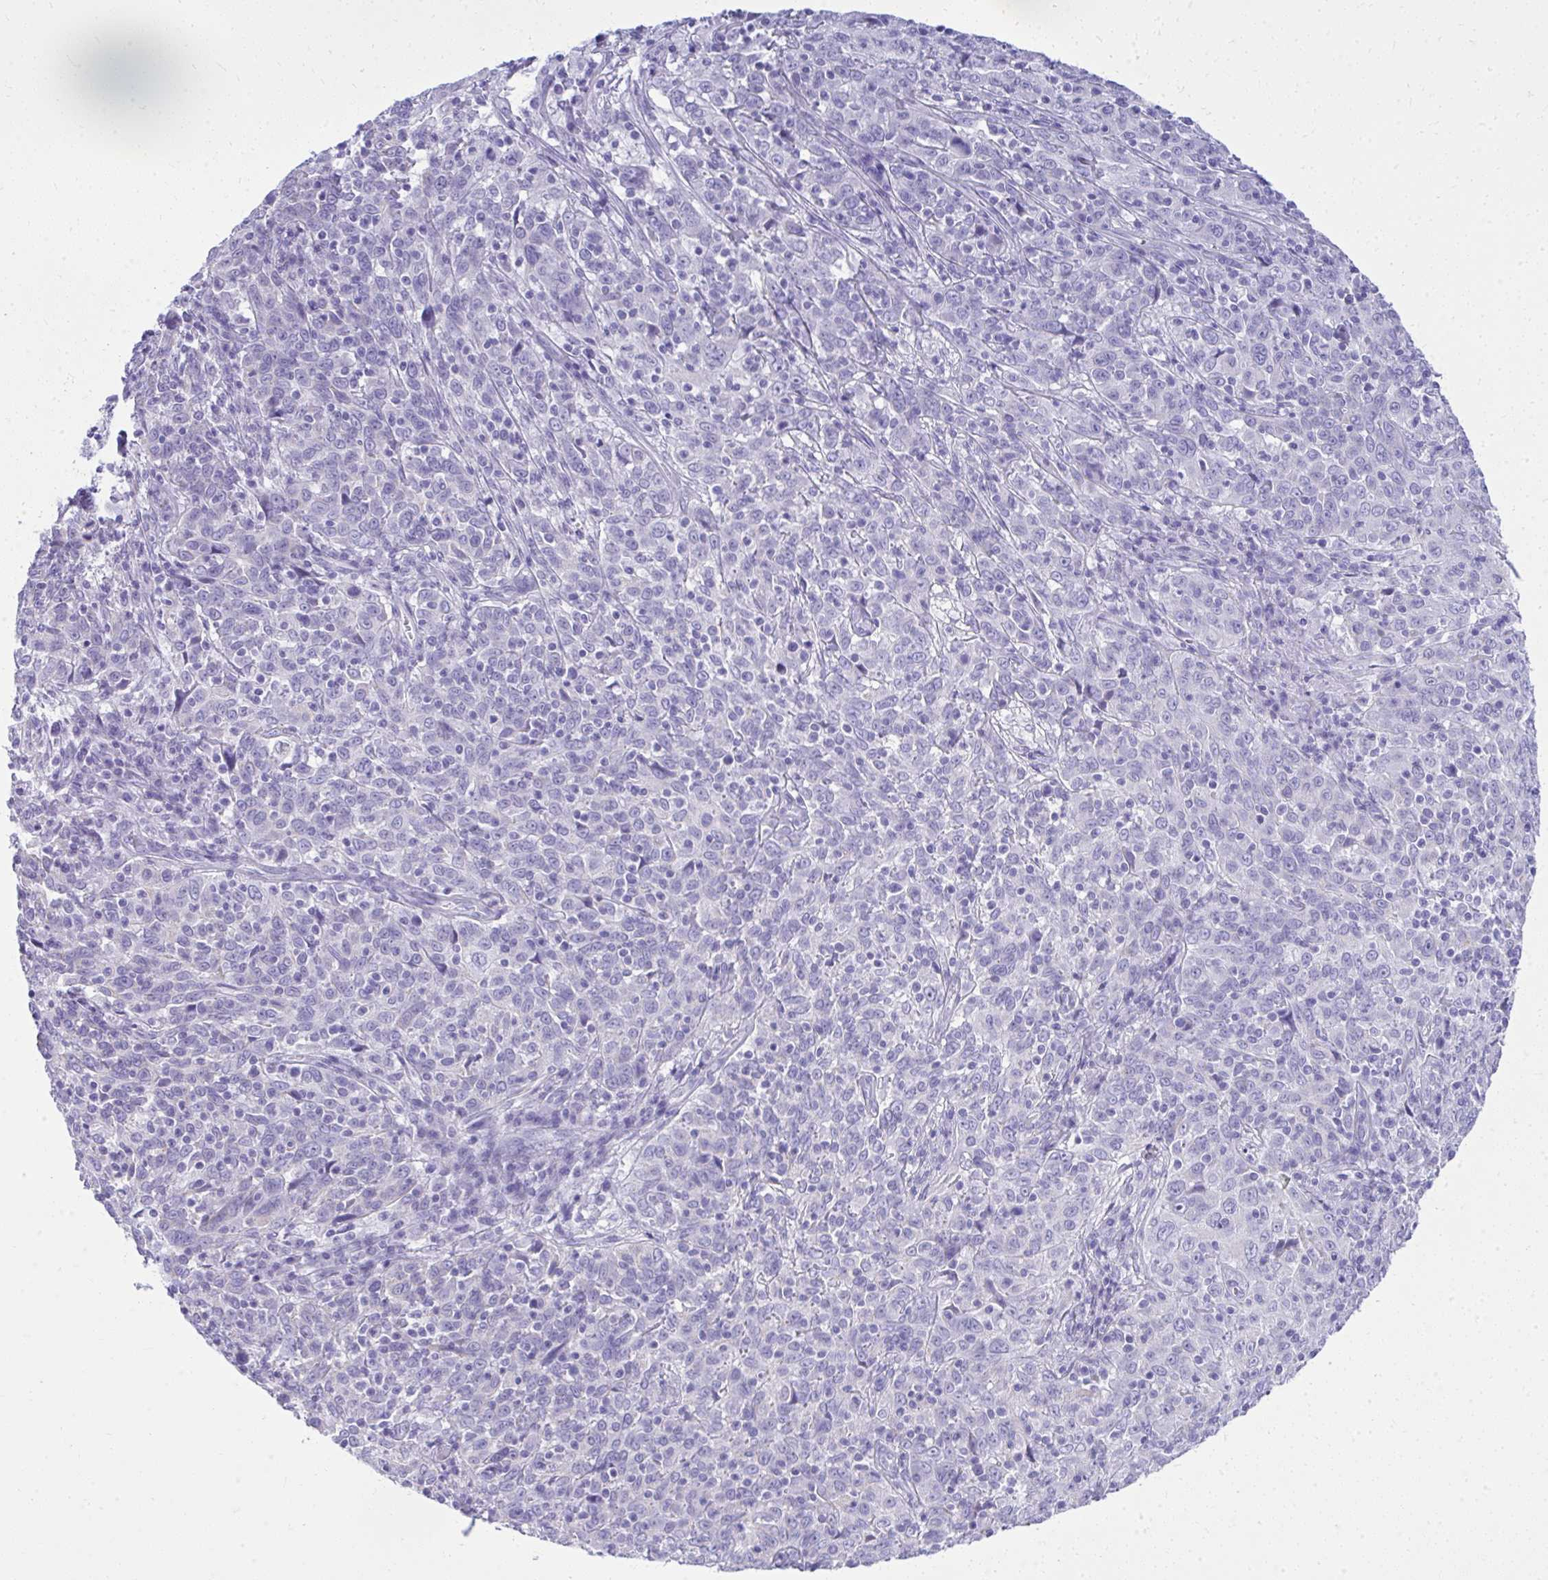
{"staining": {"intensity": "negative", "quantity": "none", "location": "none"}, "tissue": "cervical cancer", "cell_type": "Tumor cells", "image_type": "cancer", "snomed": [{"axis": "morphology", "description": "Squamous cell carcinoma, NOS"}, {"axis": "topography", "description": "Cervix"}], "caption": "Protein analysis of squamous cell carcinoma (cervical) reveals no significant expression in tumor cells.", "gene": "RALYL", "patient": {"sex": "female", "age": 46}}